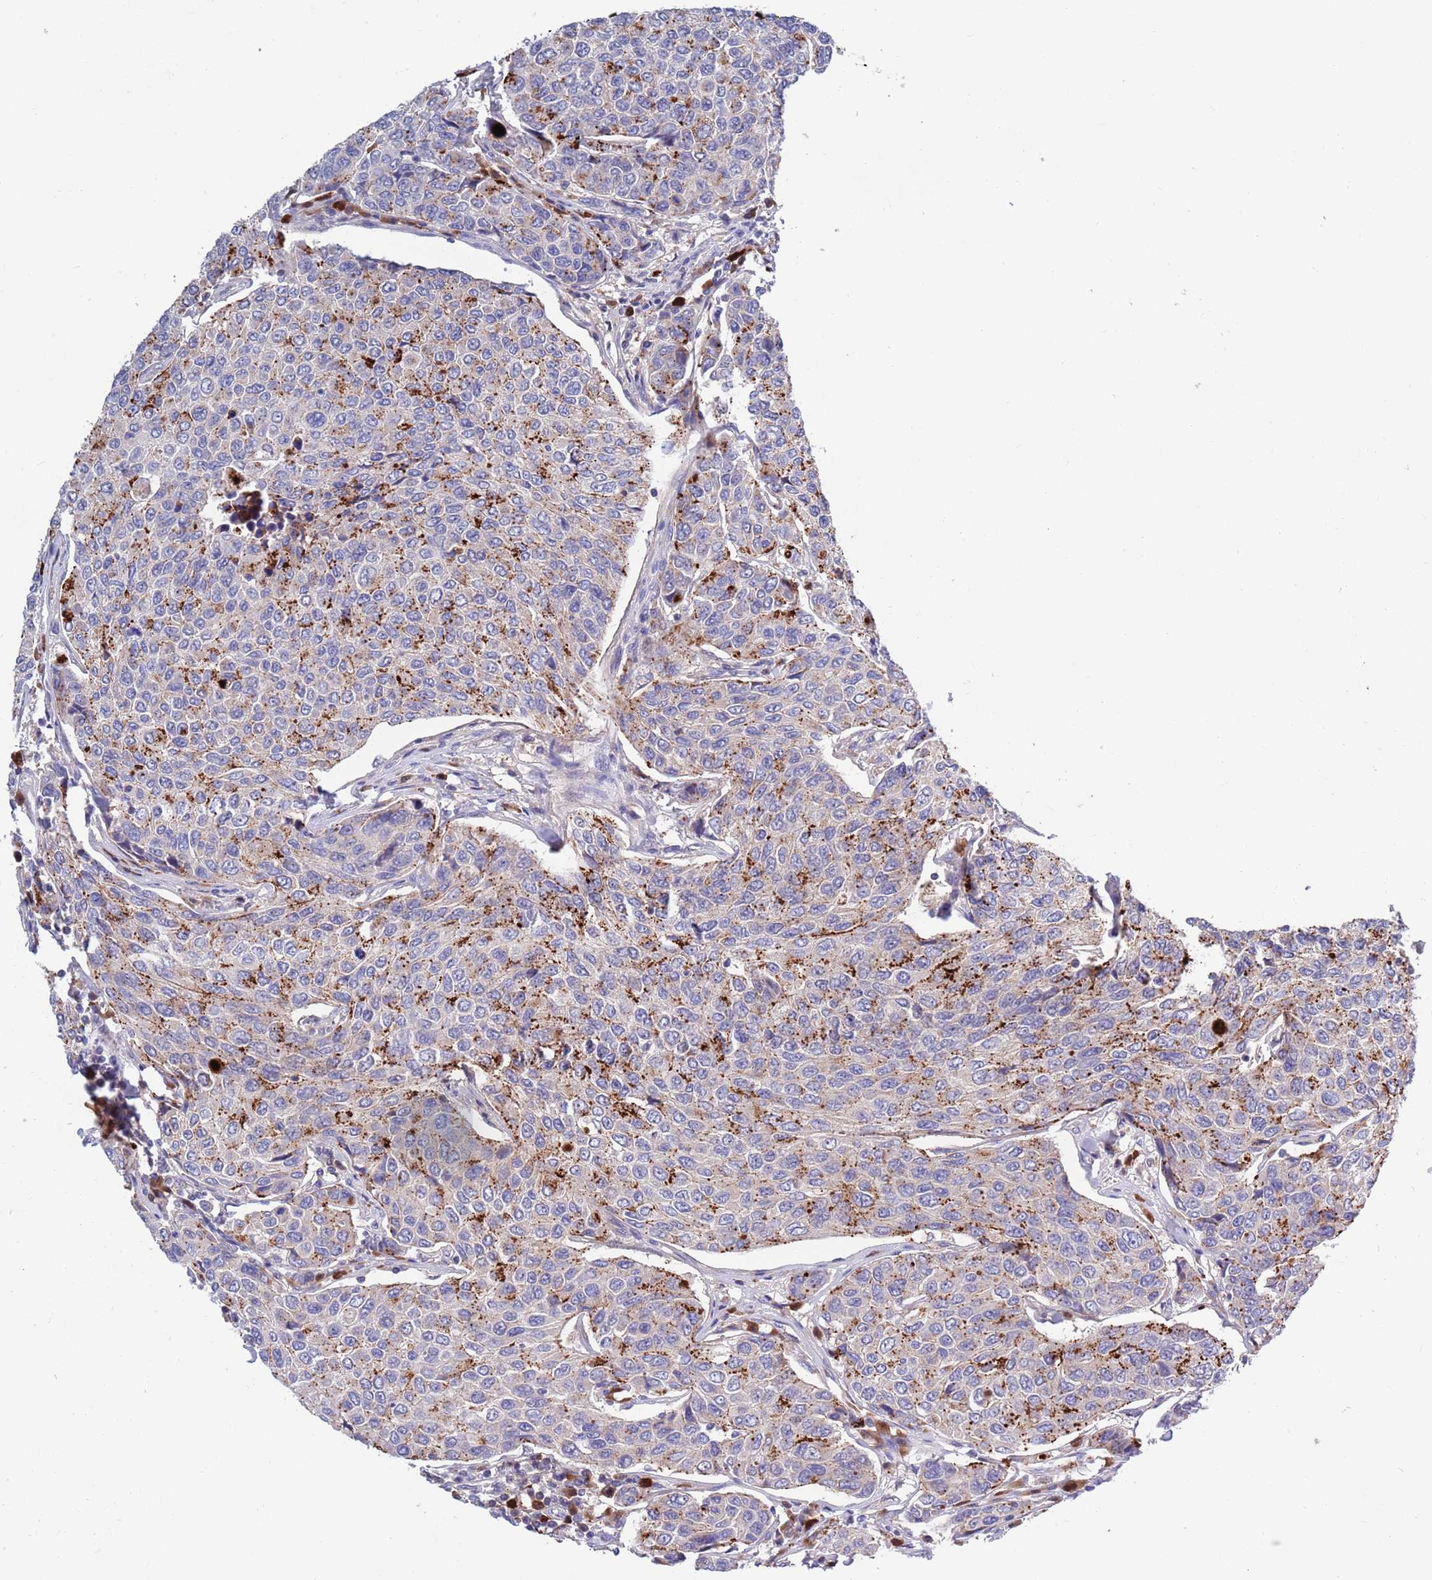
{"staining": {"intensity": "moderate", "quantity": "25%-75%", "location": "cytoplasmic/membranous"}, "tissue": "breast cancer", "cell_type": "Tumor cells", "image_type": "cancer", "snomed": [{"axis": "morphology", "description": "Duct carcinoma"}, {"axis": "topography", "description": "Breast"}], "caption": "There is medium levels of moderate cytoplasmic/membranous expression in tumor cells of breast infiltrating ductal carcinoma, as demonstrated by immunohistochemical staining (brown color).", "gene": "KLHL29", "patient": {"sex": "female", "age": 55}}